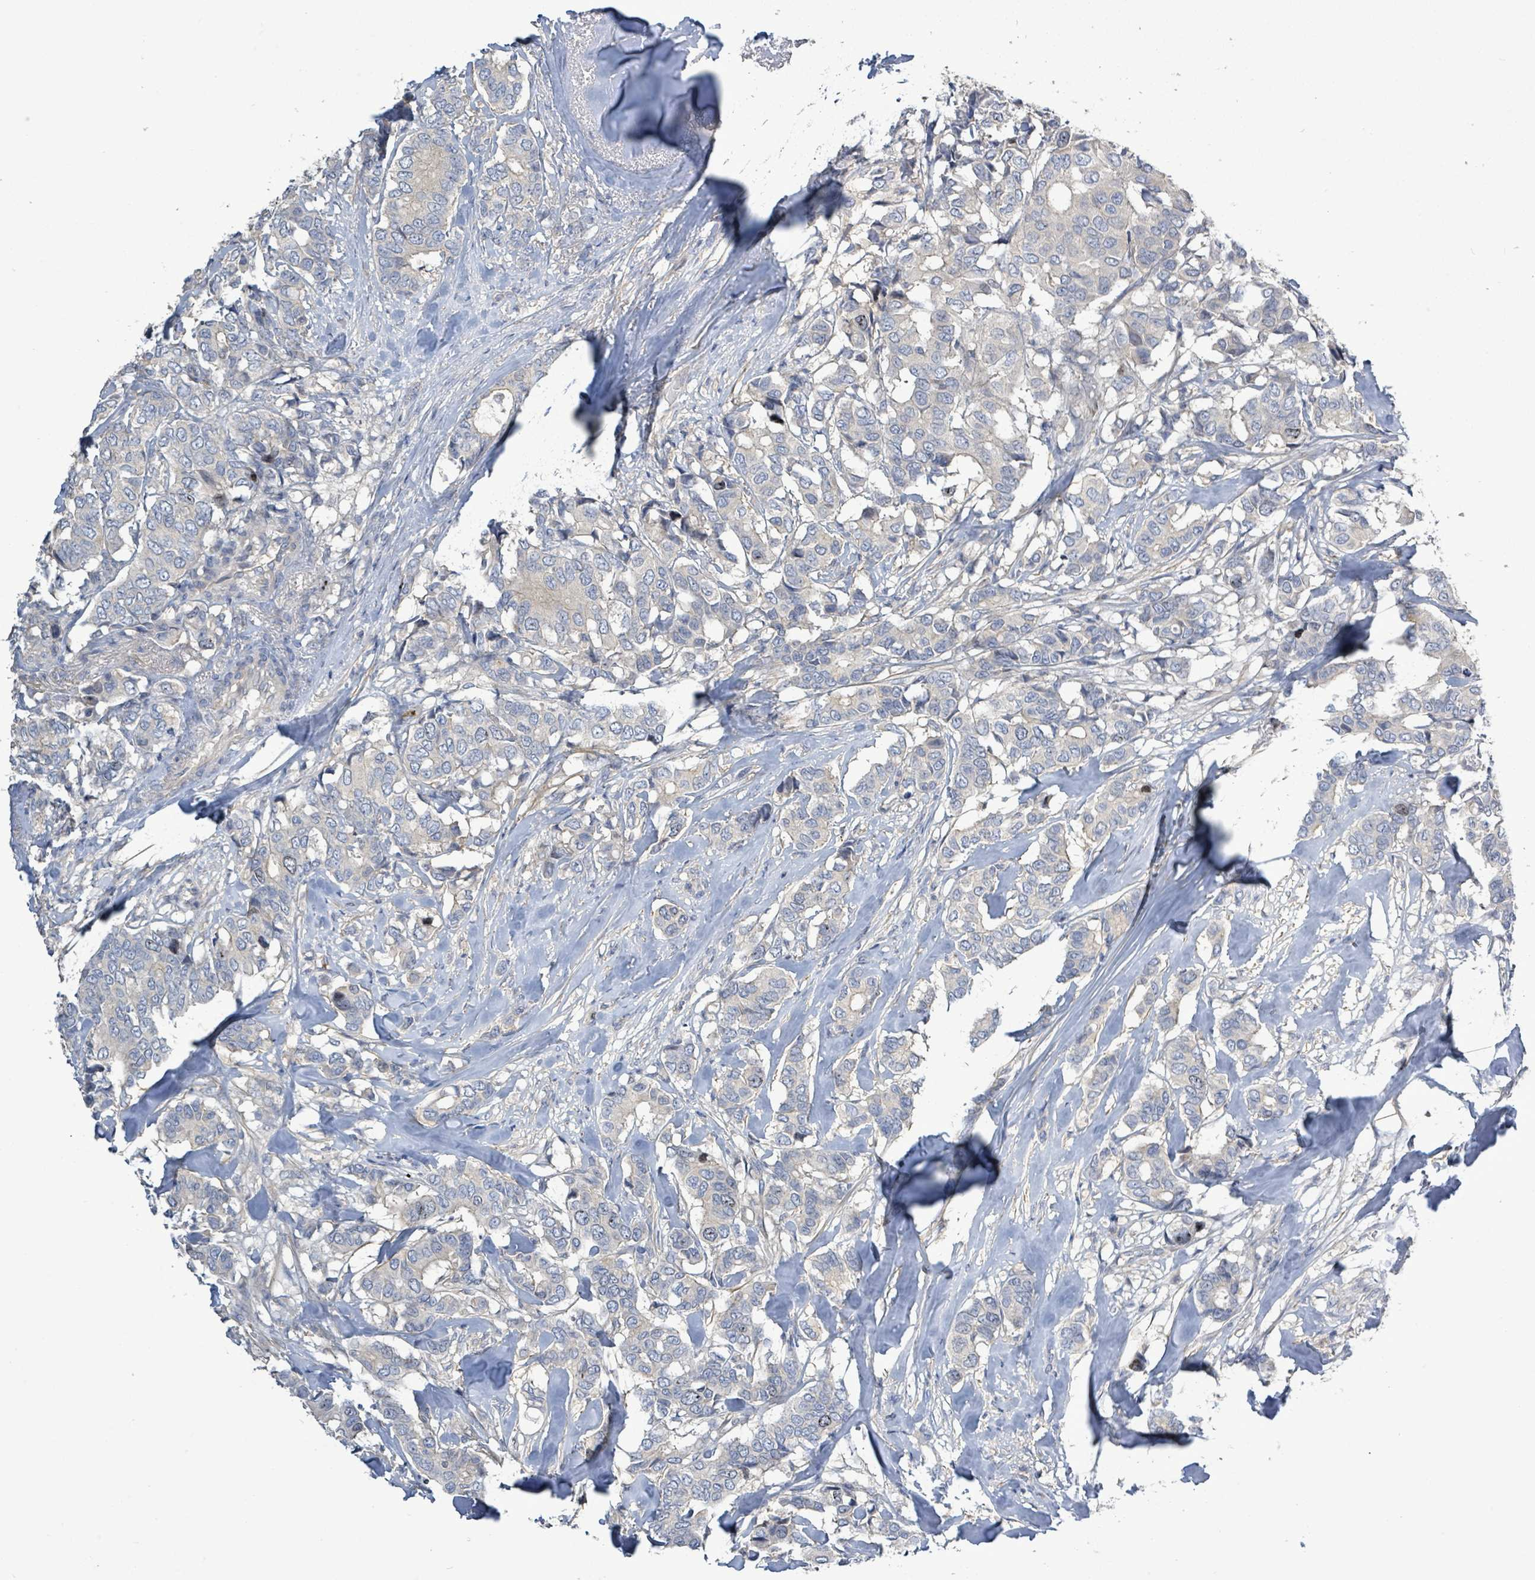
{"staining": {"intensity": "weak", "quantity": "<25%", "location": "cytoplasmic/membranous"}, "tissue": "breast cancer", "cell_type": "Tumor cells", "image_type": "cancer", "snomed": [{"axis": "morphology", "description": "Duct carcinoma"}, {"axis": "topography", "description": "Breast"}], "caption": "High magnification brightfield microscopy of infiltrating ductal carcinoma (breast) stained with DAB (brown) and counterstained with hematoxylin (blue): tumor cells show no significant expression.", "gene": "KRAS", "patient": {"sex": "female", "age": 87}}